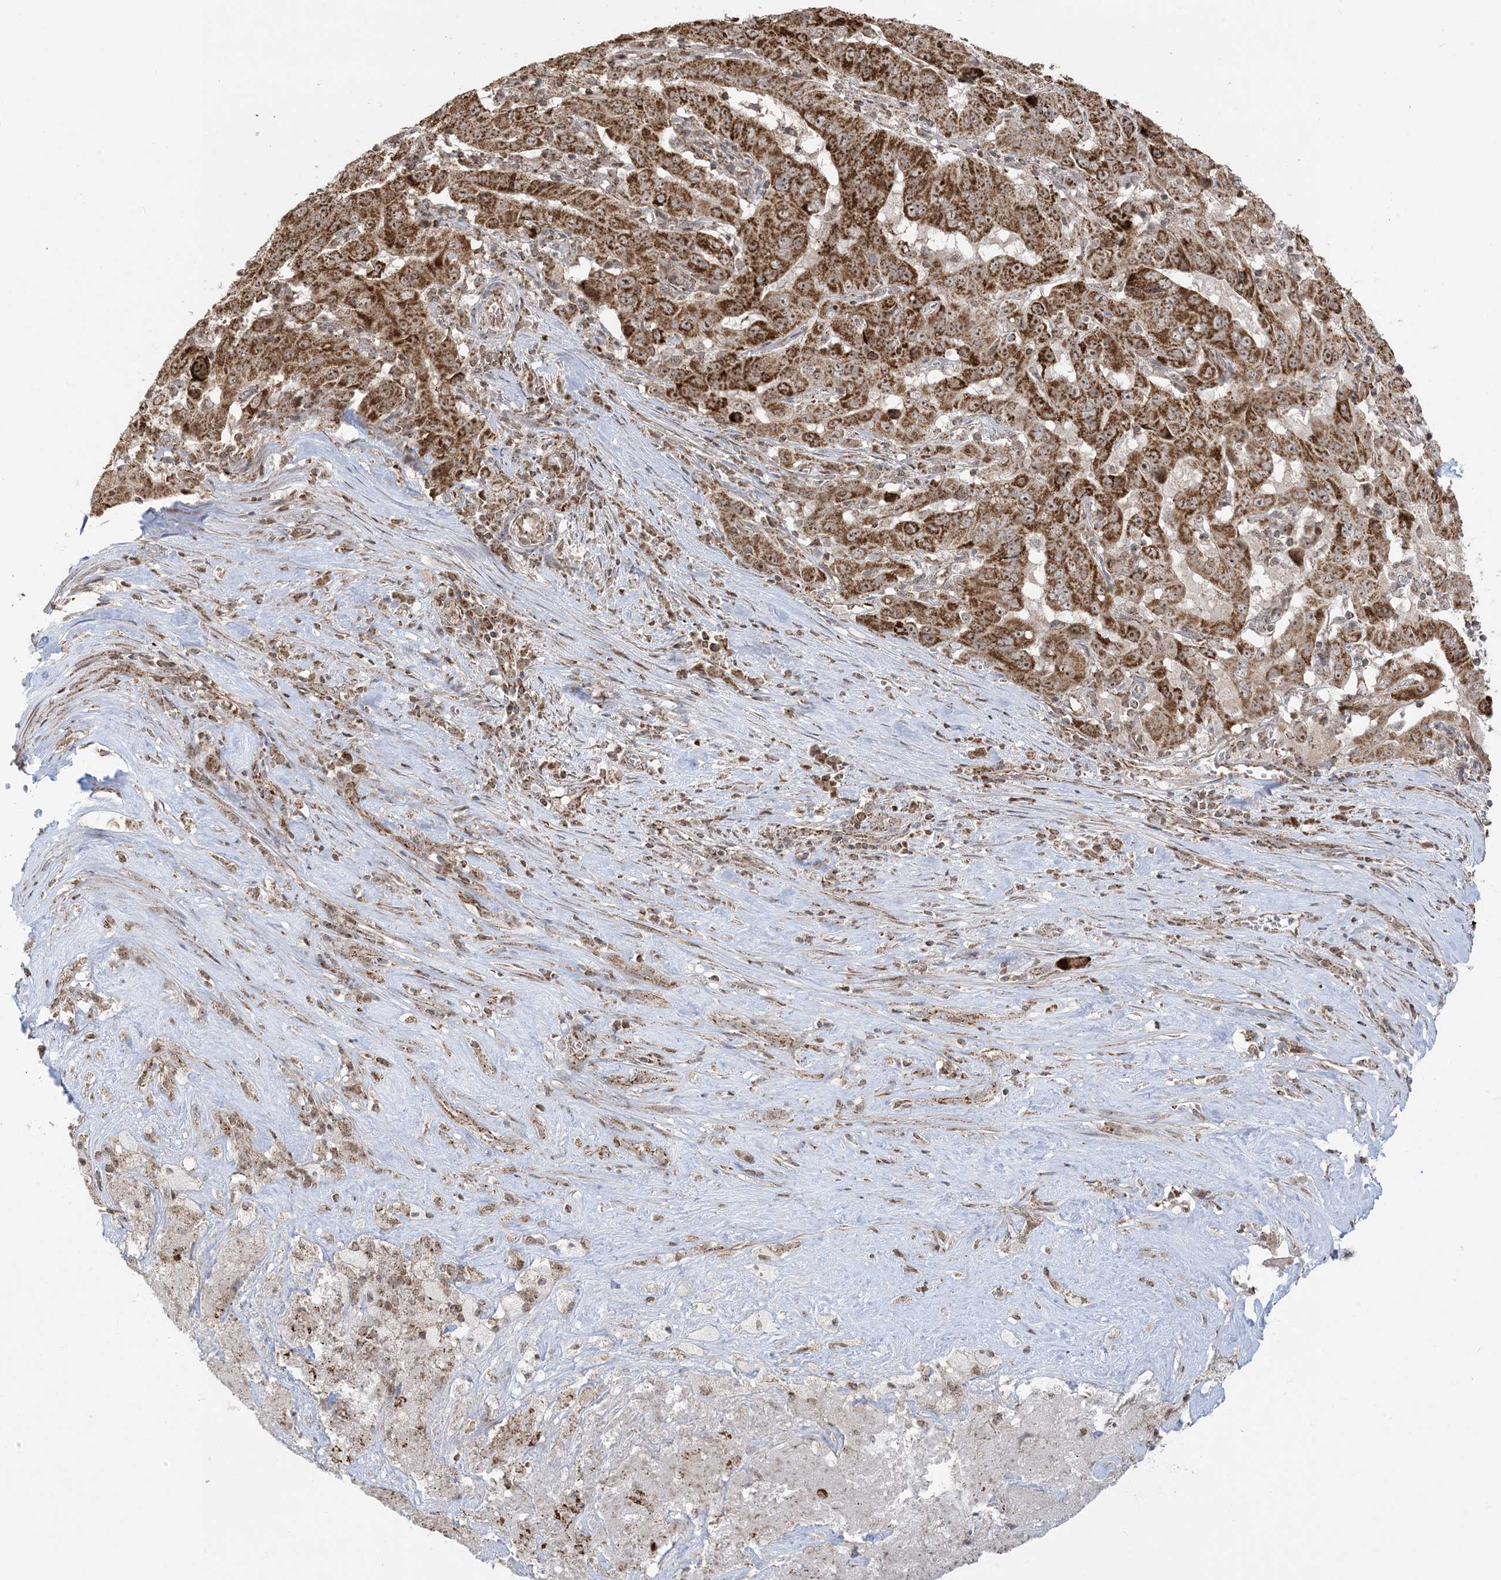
{"staining": {"intensity": "strong", "quantity": ">75%", "location": "cytoplasmic/membranous,nuclear"}, "tissue": "pancreatic cancer", "cell_type": "Tumor cells", "image_type": "cancer", "snomed": [{"axis": "morphology", "description": "Adenocarcinoma, NOS"}, {"axis": "topography", "description": "Pancreas"}], "caption": "Pancreatic cancer (adenocarcinoma) was stained to show a protein in brown. There is high levels of strong cytoplasmic/membranous and nuclear expression in about >75% of tumor cells. (brown staining indicates protein expression, while blue staining denotes nuclei).", "gene": "MAPKBP1", "patient": {"sex": "male", "age": 63}}